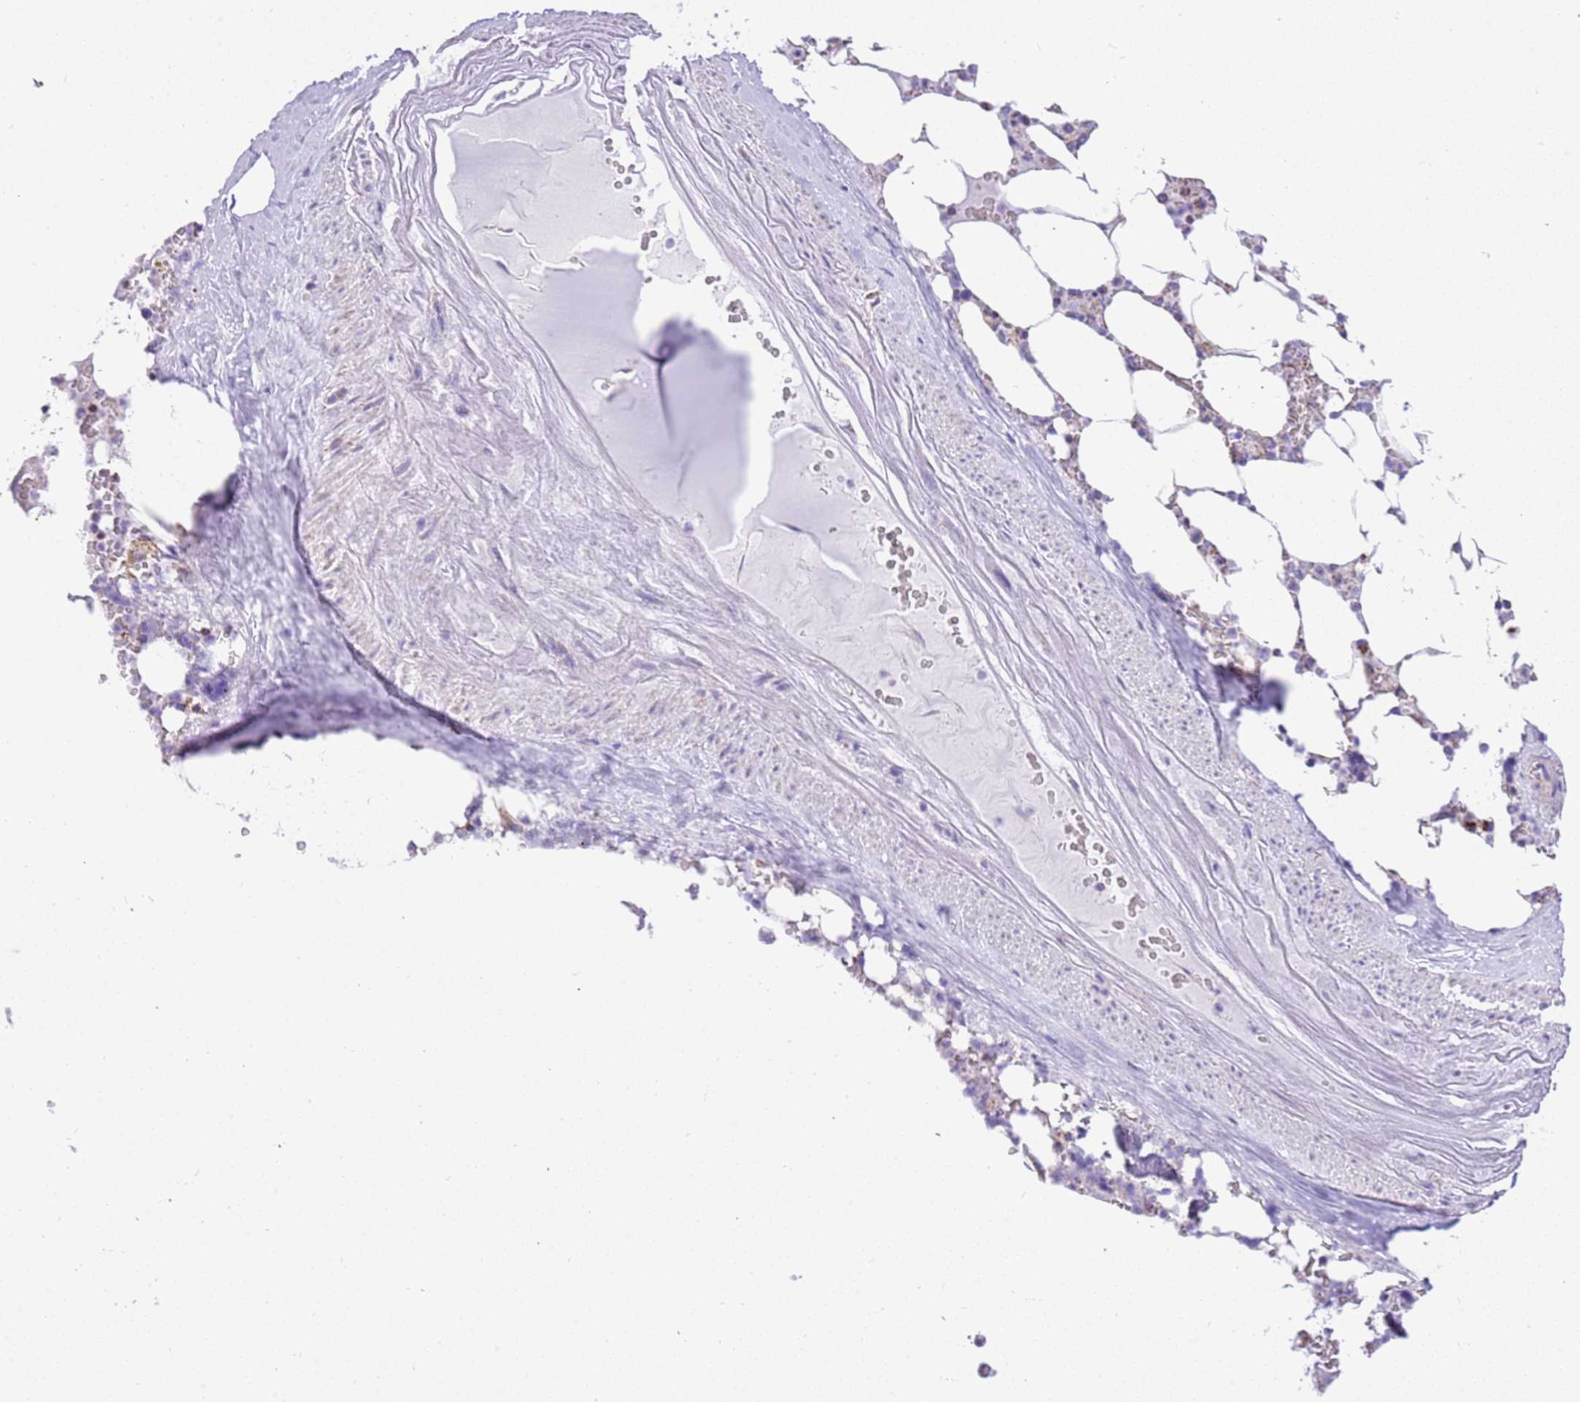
{"staining": {"intensity": "moderate", "quantity": "25%-75%", "location": "none"}, "tissue": "bone marrow", "cell_type": "Hematopoietic cells", "image_type": "normal", "snomed": [{"axis": "morphology", "description": "Normal tissue, NOS"}, {"axis": "topography", "description": "Bone marrow"}], "caption": "A high-resolution image shows immunohistochemistry (IHC) staining of benign bone marrow, which exhibits moderate None staining in approximately 25%-75% of hematopoietic cells.", "gene": "SUCLG2", "patient": {"sex": "male", "age": 64}}